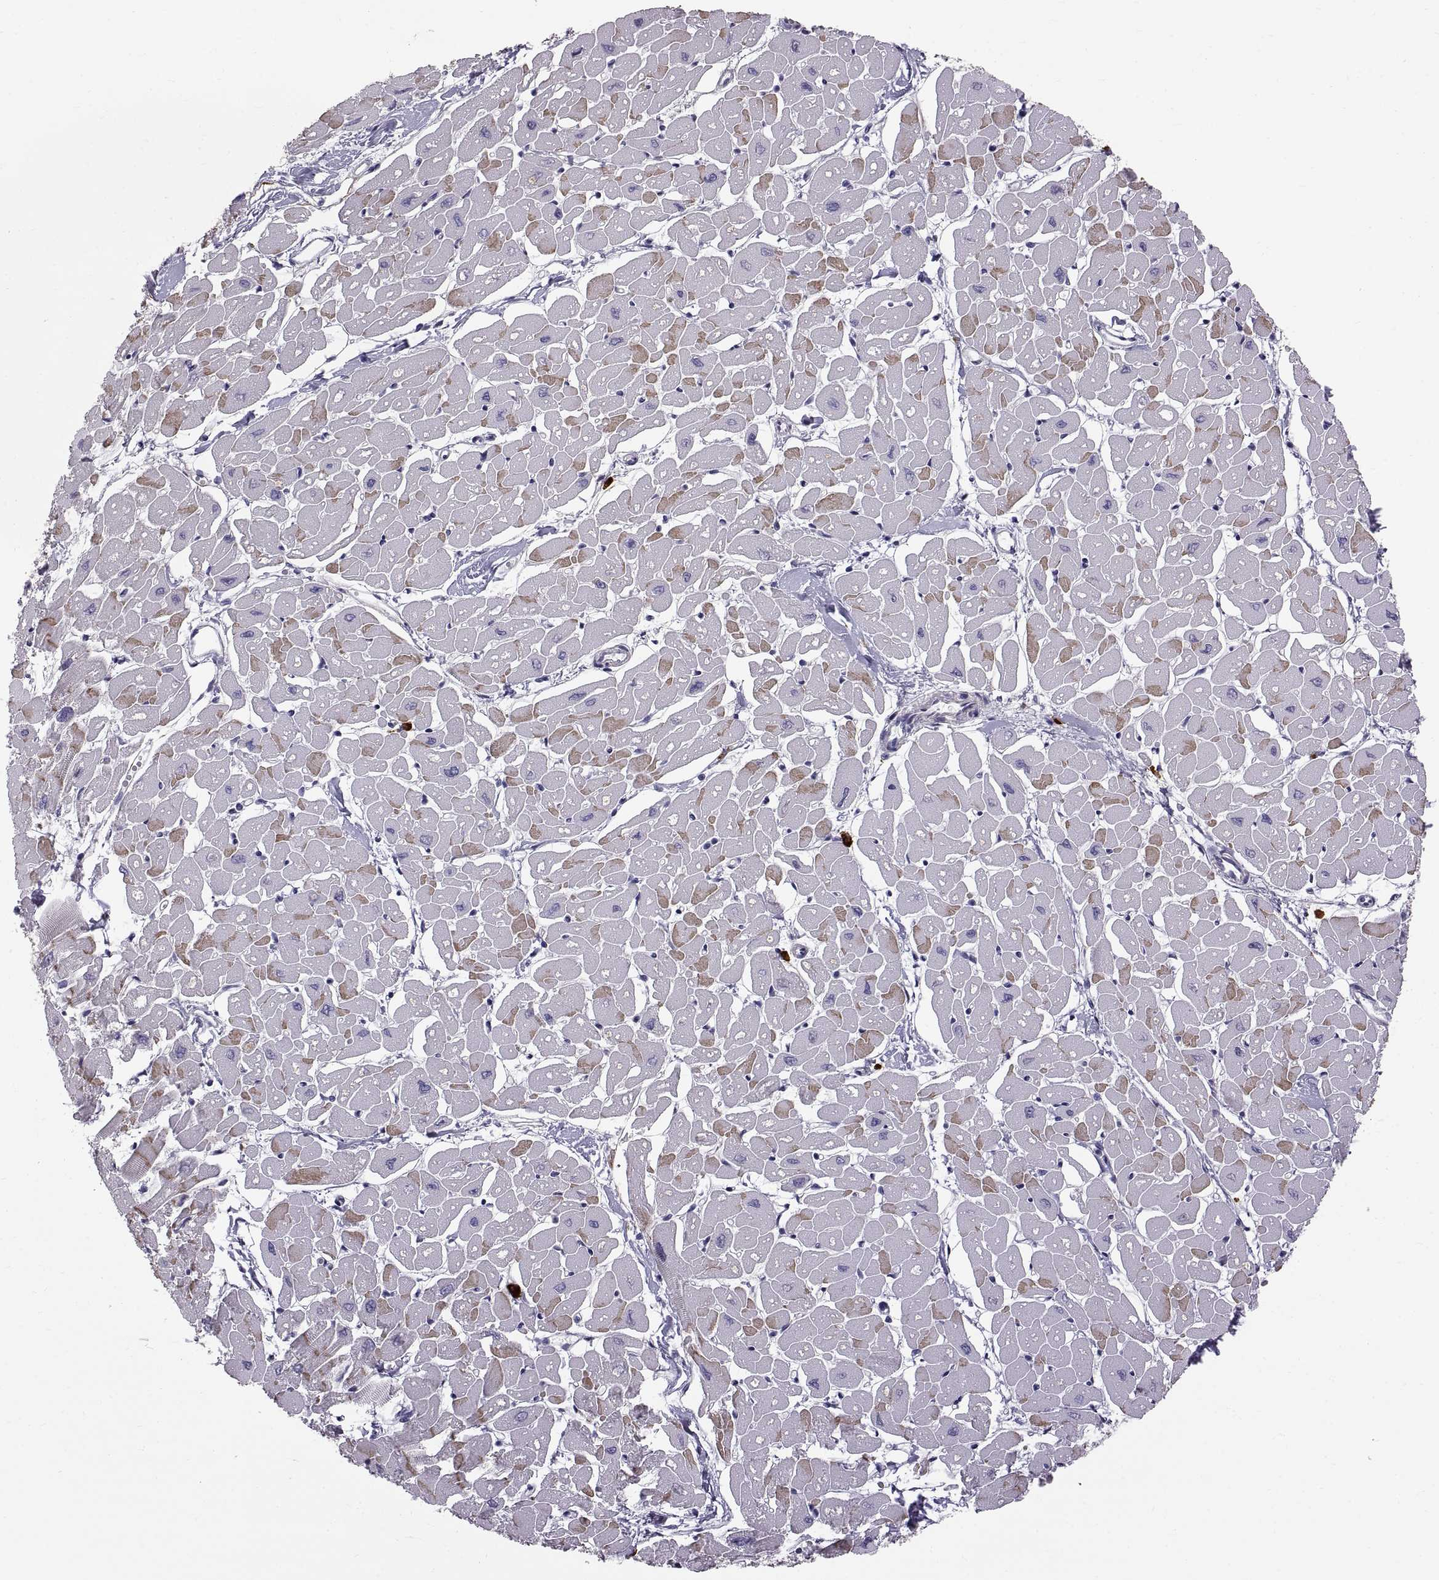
{"staining": {"intensity": "negative", "quantity": "none", "location": "none"}, "tissue": "heart muscle", "cell_type": "Cardiomyocytes", "image_type": "normal", "snomed": [{"axis": "morphology", "description": "Normal tissue, NOS"}, {"axis": "topography", "description": "Heart"}], "caption": "Benign heart muscle was stained to show a protein in brown. There is no significant positivity in cardiomyocytes. (DAB (3,3'-diaminobenzidine) IHC with hematoxylin counter stain).", "gene": "WFDC8", "patient": {"sex": "male", "age": 57}}